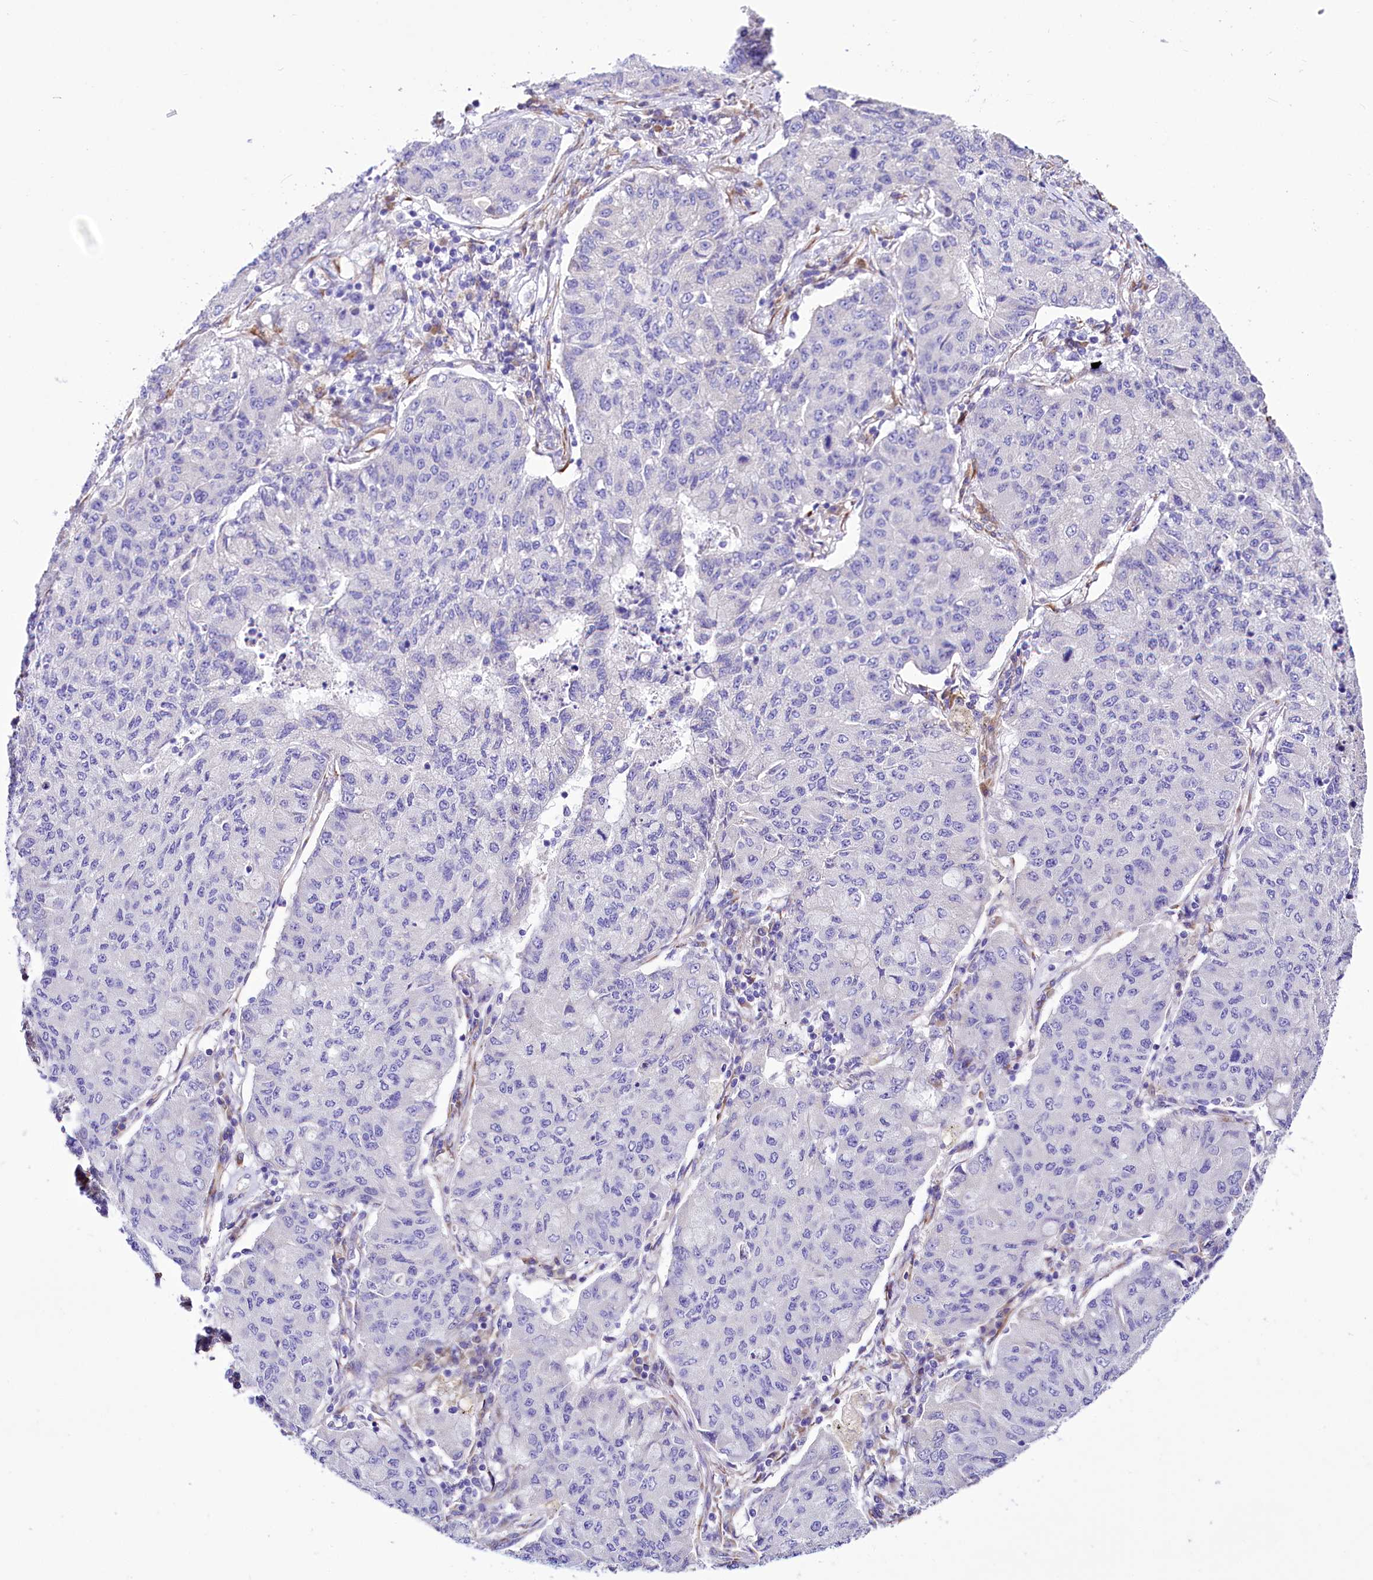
{"staining": {"intensity": "negative", "quantity": "none", "location": "none"}, "tissue": "lung cancer", "cell_type": "Tumor cells", "image_type": "cancer", "snomed": [{"axis": "morphology", "description": "Squamous cell carcinoma, NOS"}, {"axis": "topography", "description": "Lung"}], "caption": "This is an immunohistochemistry photomicrograph of squamous cell carcinoma (lung). There is no expression in tumor cells.", "gene": "A2ML1", "patient": {"sex": "male", "age": 74}}